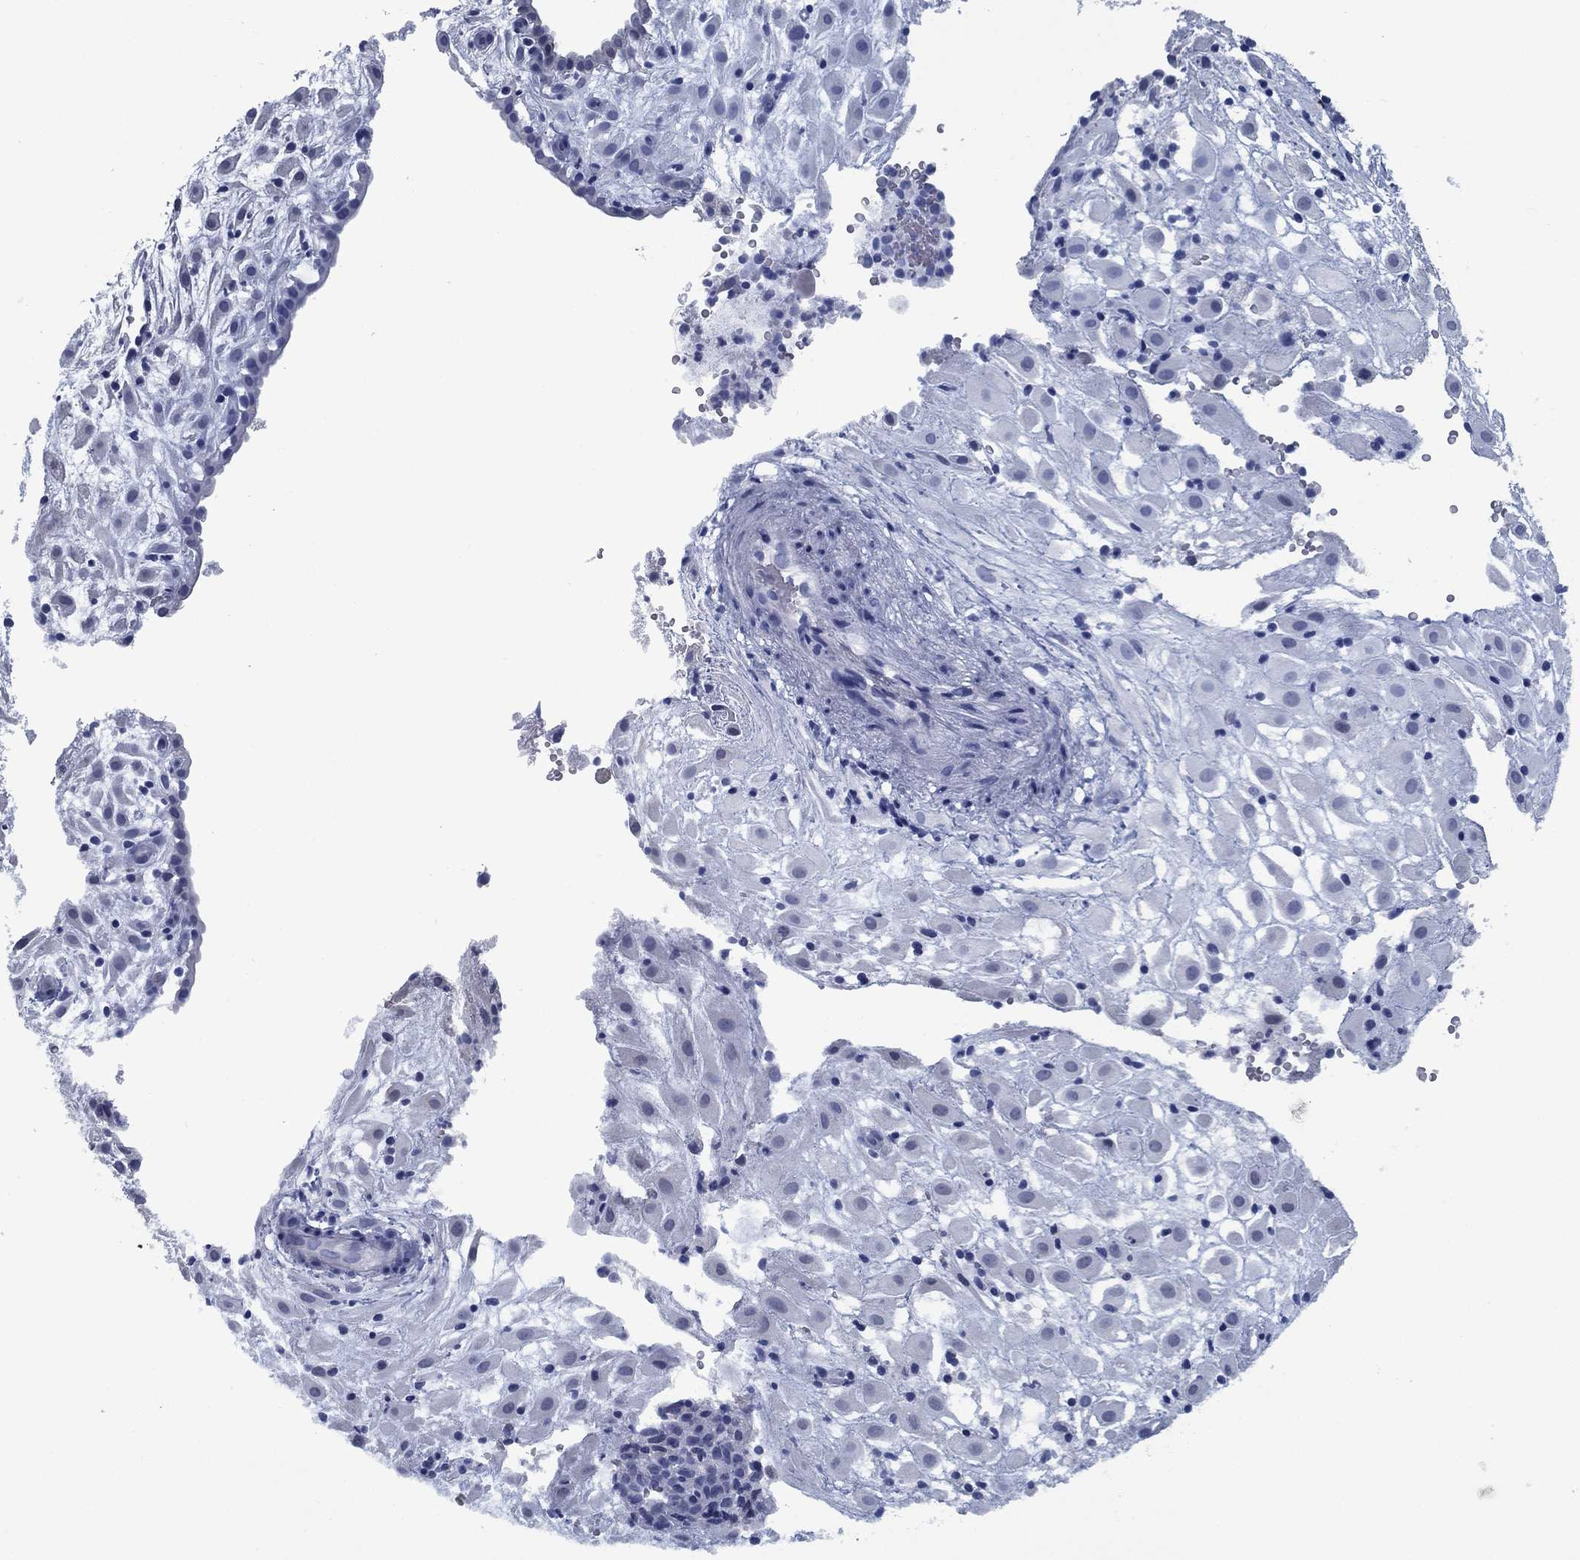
{"staining": {"intensity": "negative", "quantity": "none", "location": "none"}, "tissue": "placenta", "cell_type": "Decidual cells", "image_type": "normal", "snomed": [{"axis": "morphology", "description": "Normal tissue, NOS"}, {"axis": "topography", "description": "Placenta"}], "caption": "Human placenta stained for a protein using immunohistochemistry demonstrates no staining in decidual cells.", "gene": "PNMA8A", "patient": {"sex": "female", "age": 24}}